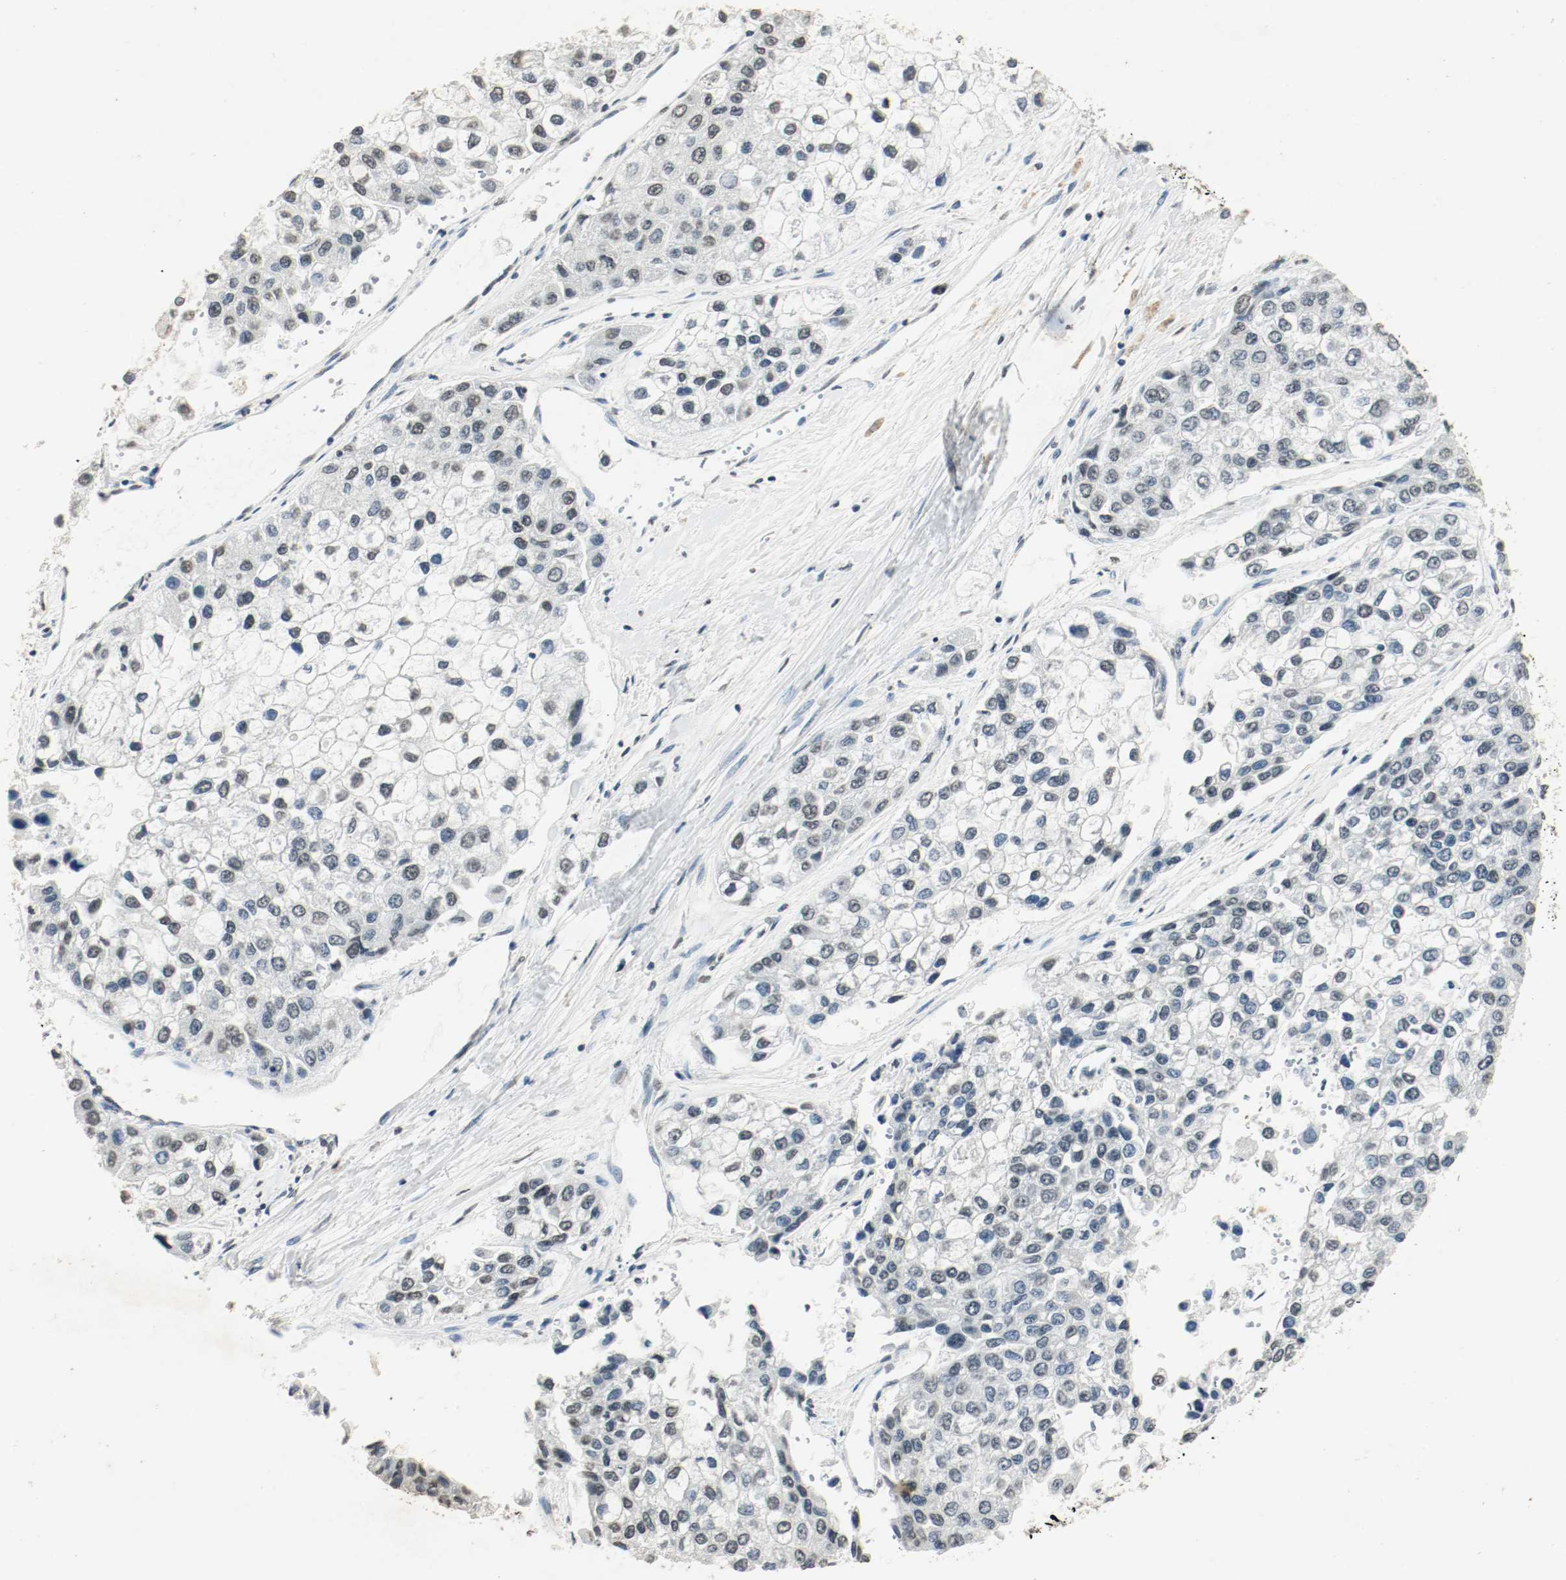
{"staining": {"intensity": "weak", "quantity": "25%-75%", "location": "nuclear"}, "tissue": "liver cancer", "cell_type": "Tumor cells", "image_type": "cancer", "snomed": [{"axis": "morphology", "description": "Carcinoma, Hepatocellular, NOS"}, {"axis": "topography", "description": "Liver"}], "caption": "This is a photomicrograph of immunohistochemistry (IHC) staining of liver cancer (hepatocellular carcinoma), which shows weak staining in the nuclear of tumor cells.", "gene": "DNMT1", "patient": {"sex": "female", "age": 66}}